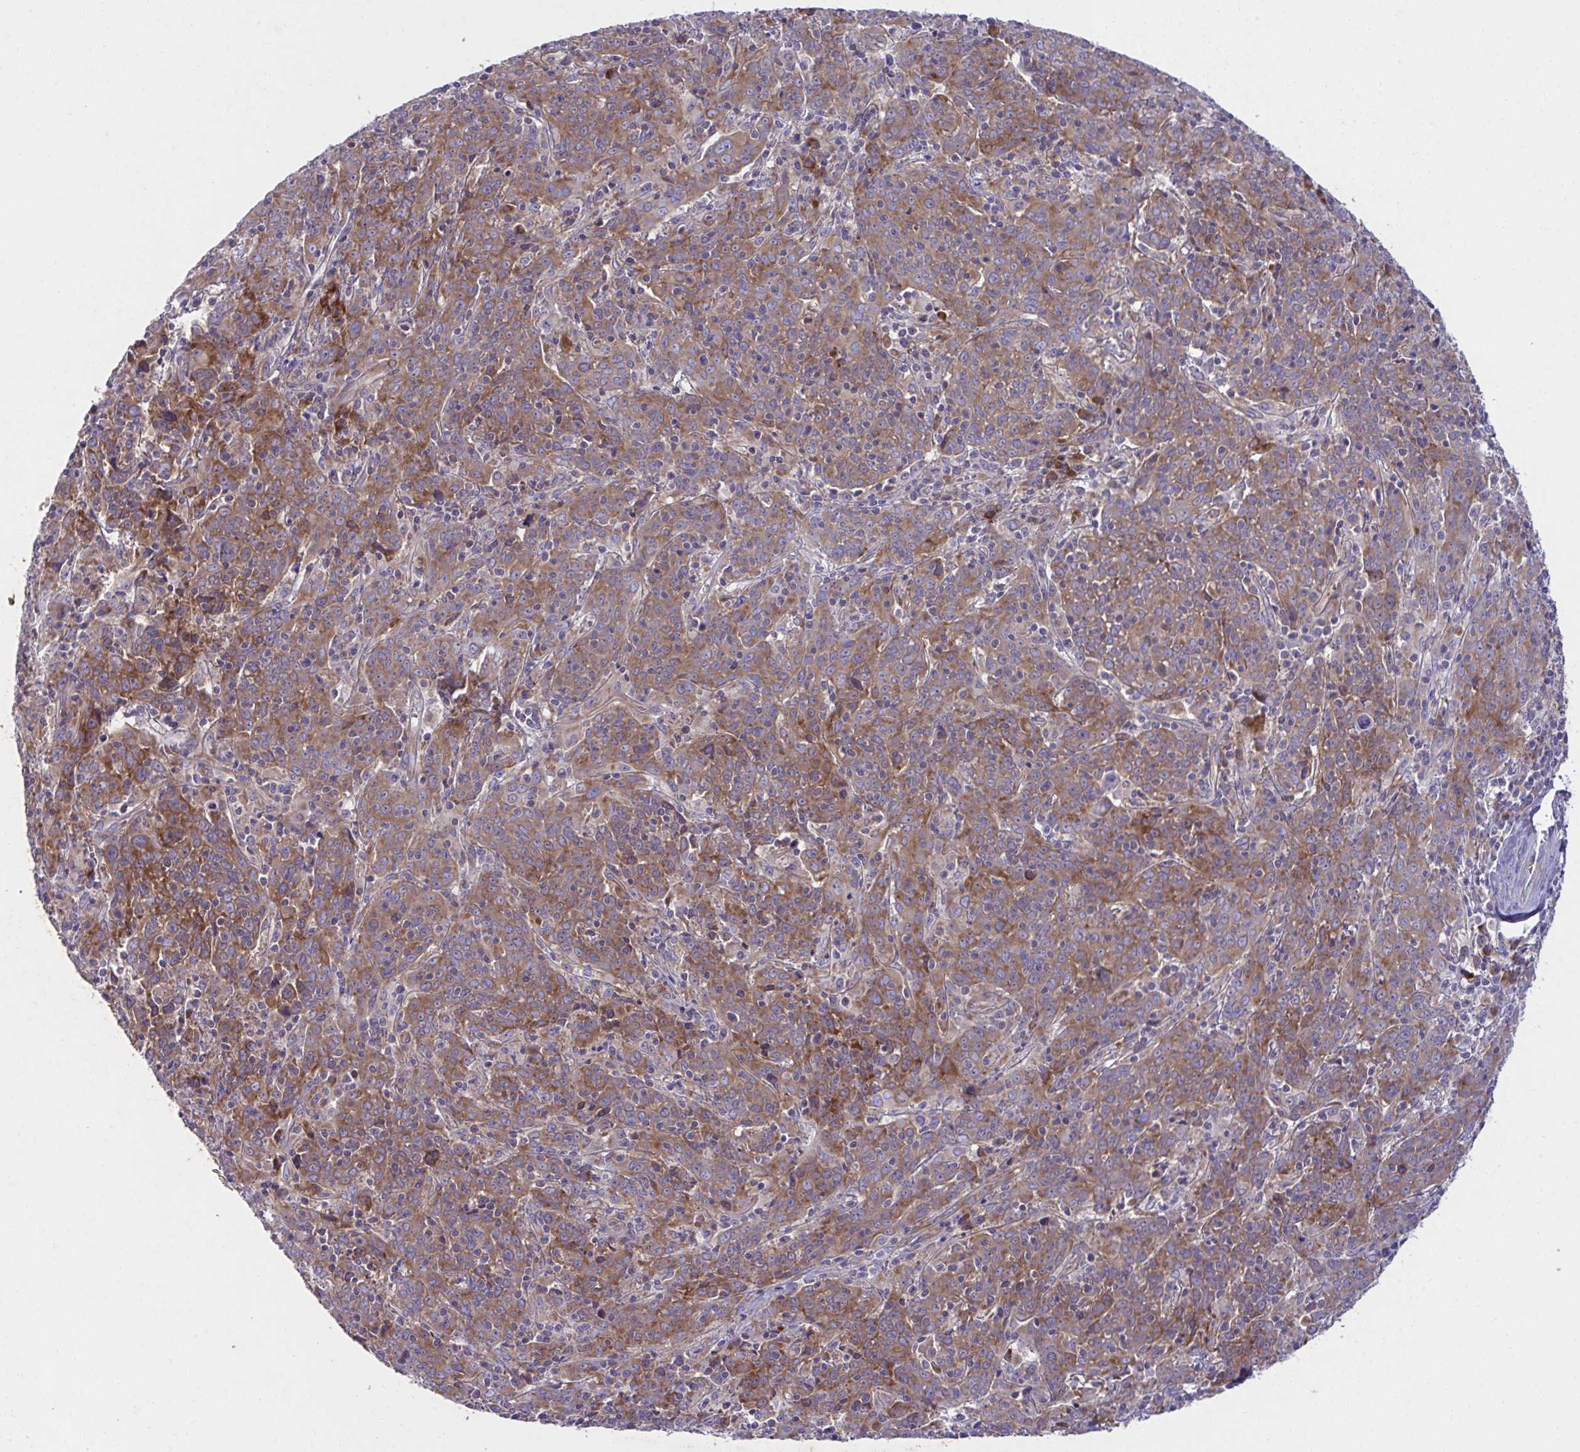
{"staining": {"intensity": "moderate", "quantity": ">75%", "location": "cytoplasmic/membranous"}, "tissue": "cervical cancer", "cell_type": "Tumor cells", "image_type": "cancer", "snomed": [{"axis": "morphology", "description": "Squamous cell carcinoma, NOS"}, {"axis": "topography", "description": "Cervix"}], "caption": "Moderate cytoplasmic/membranous positivity is seen in approximately >75% of tumor cells in cervical cancer. The protein is stained brown, and the nuclei are stained in blue (DAB (3,3'-diaminobenzidine) IHC with brightfield microscopy, high magnification).", "gene": "FAU", "patient": {"sex": "female", "age": 67}}